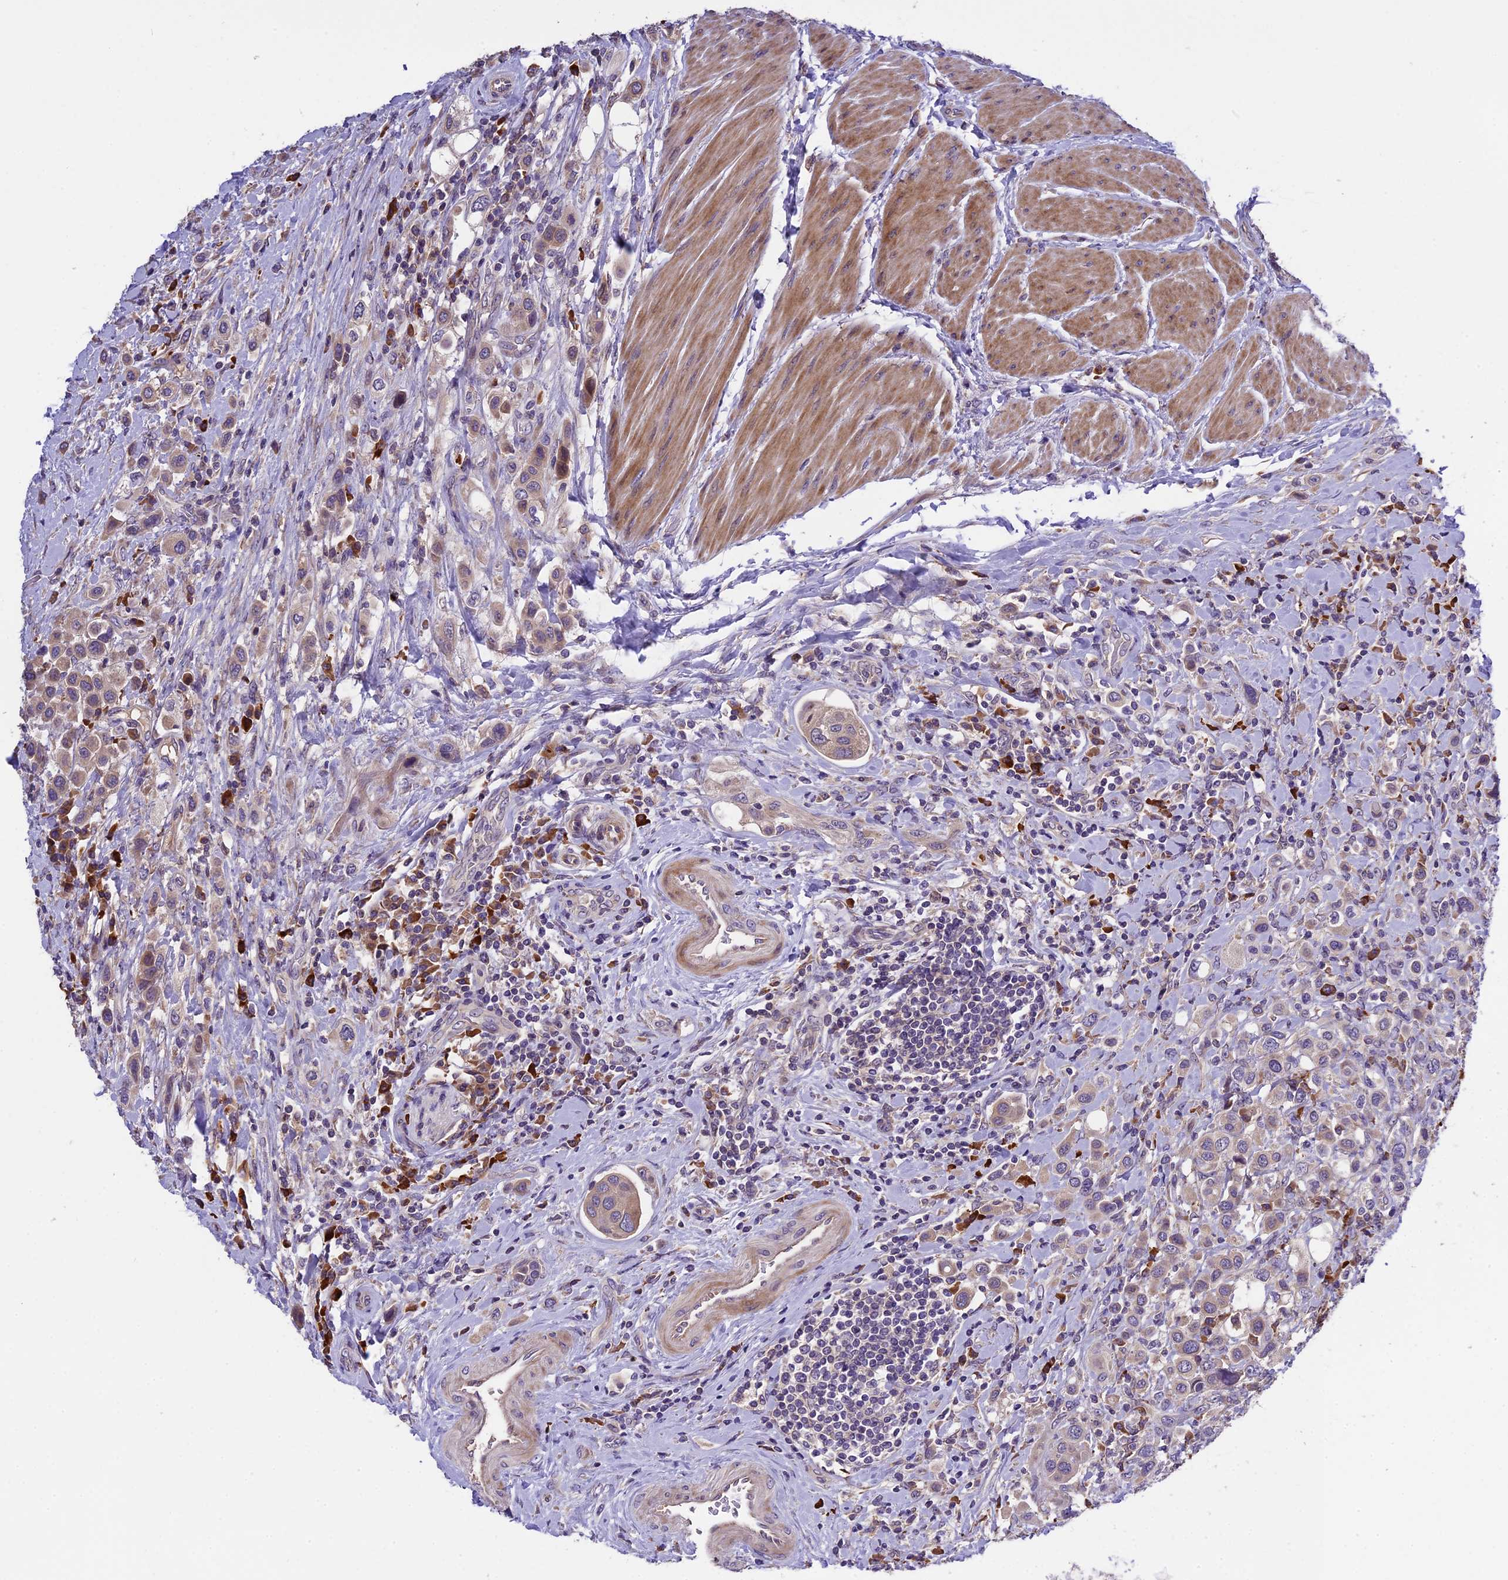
{"staining": {"intensity": "weak", "quantity": ">75%", "location": "cytoplasmic/membranous"}, "tissue": "urothelial cancer", "cell_type": "Tumor cells", "image_type": "cancer", "snomed": [{"axis": "morphology", "description": "Urothelial carcinoma, High grade"}, {"axis": "topography", "description": "Urinary bladder"}], "caption": "The histopathology image exhibits a brown stain indicating the presence of a protein in the cytoplasmic/membranous of tumor cells in urothelial carcinoma (high-grade).", "gene": "ABCC10", "patient": {"sex": "male", "age": 50}}